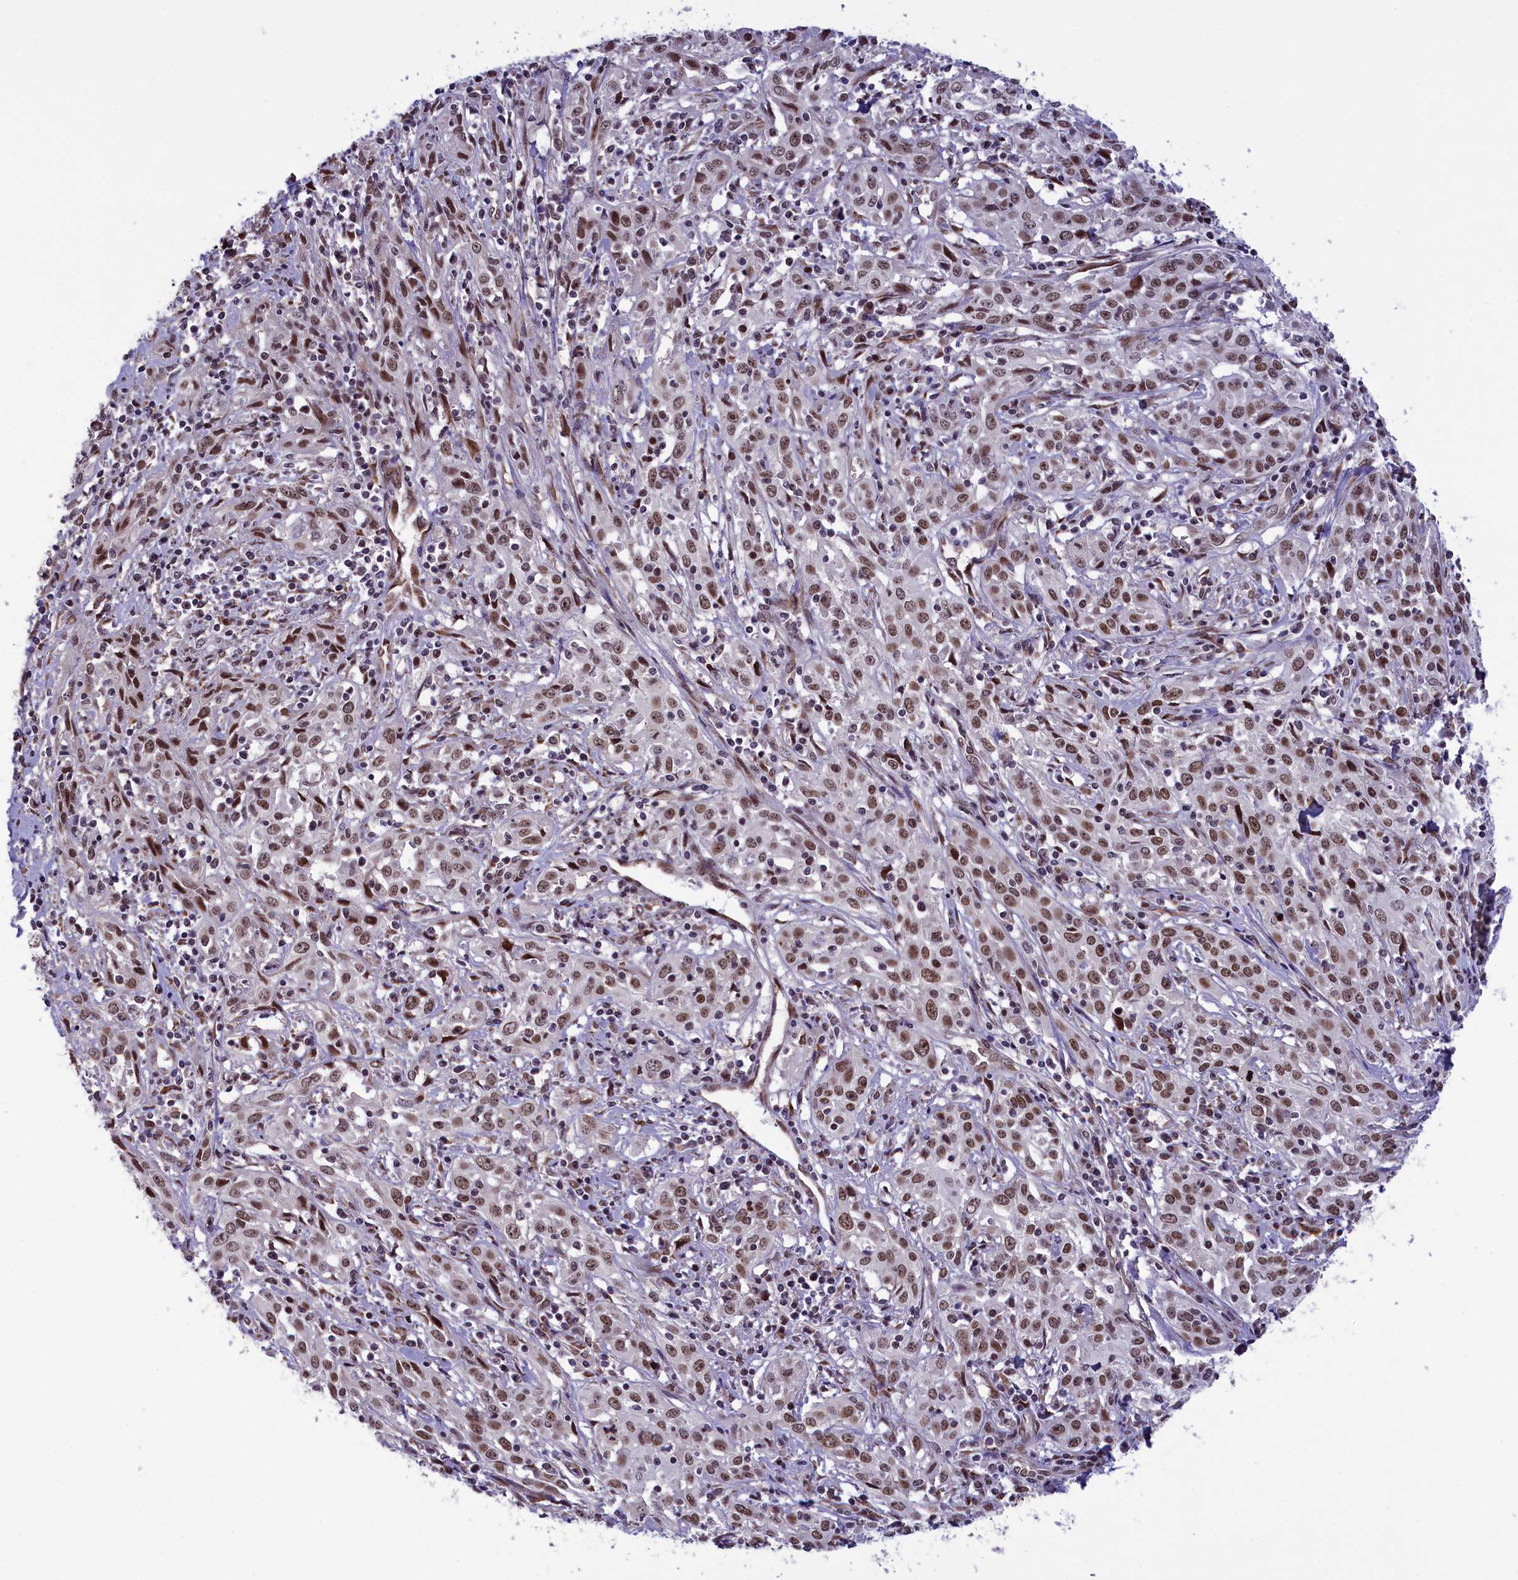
{"staining": {"intensity": "moderate", "quantity": ">75%", "location": "nuclear"}, "tissue": "cervical cancer", "cell_type": "Tumor cells", "image_type": "cancer", "snomed": [{"axis": "morphology", "description": "Squamous cell carcinoma, NOS"}, {"axis": "topography", "description": "Cervix"}], "caption": "An image of cervical squamous cell carcinoma stained for a protein displays moderate nuclear brown staining in tumor cells.", "gene": "MPHOSPH8", "patient": {"sex": "female", "age": 57}}